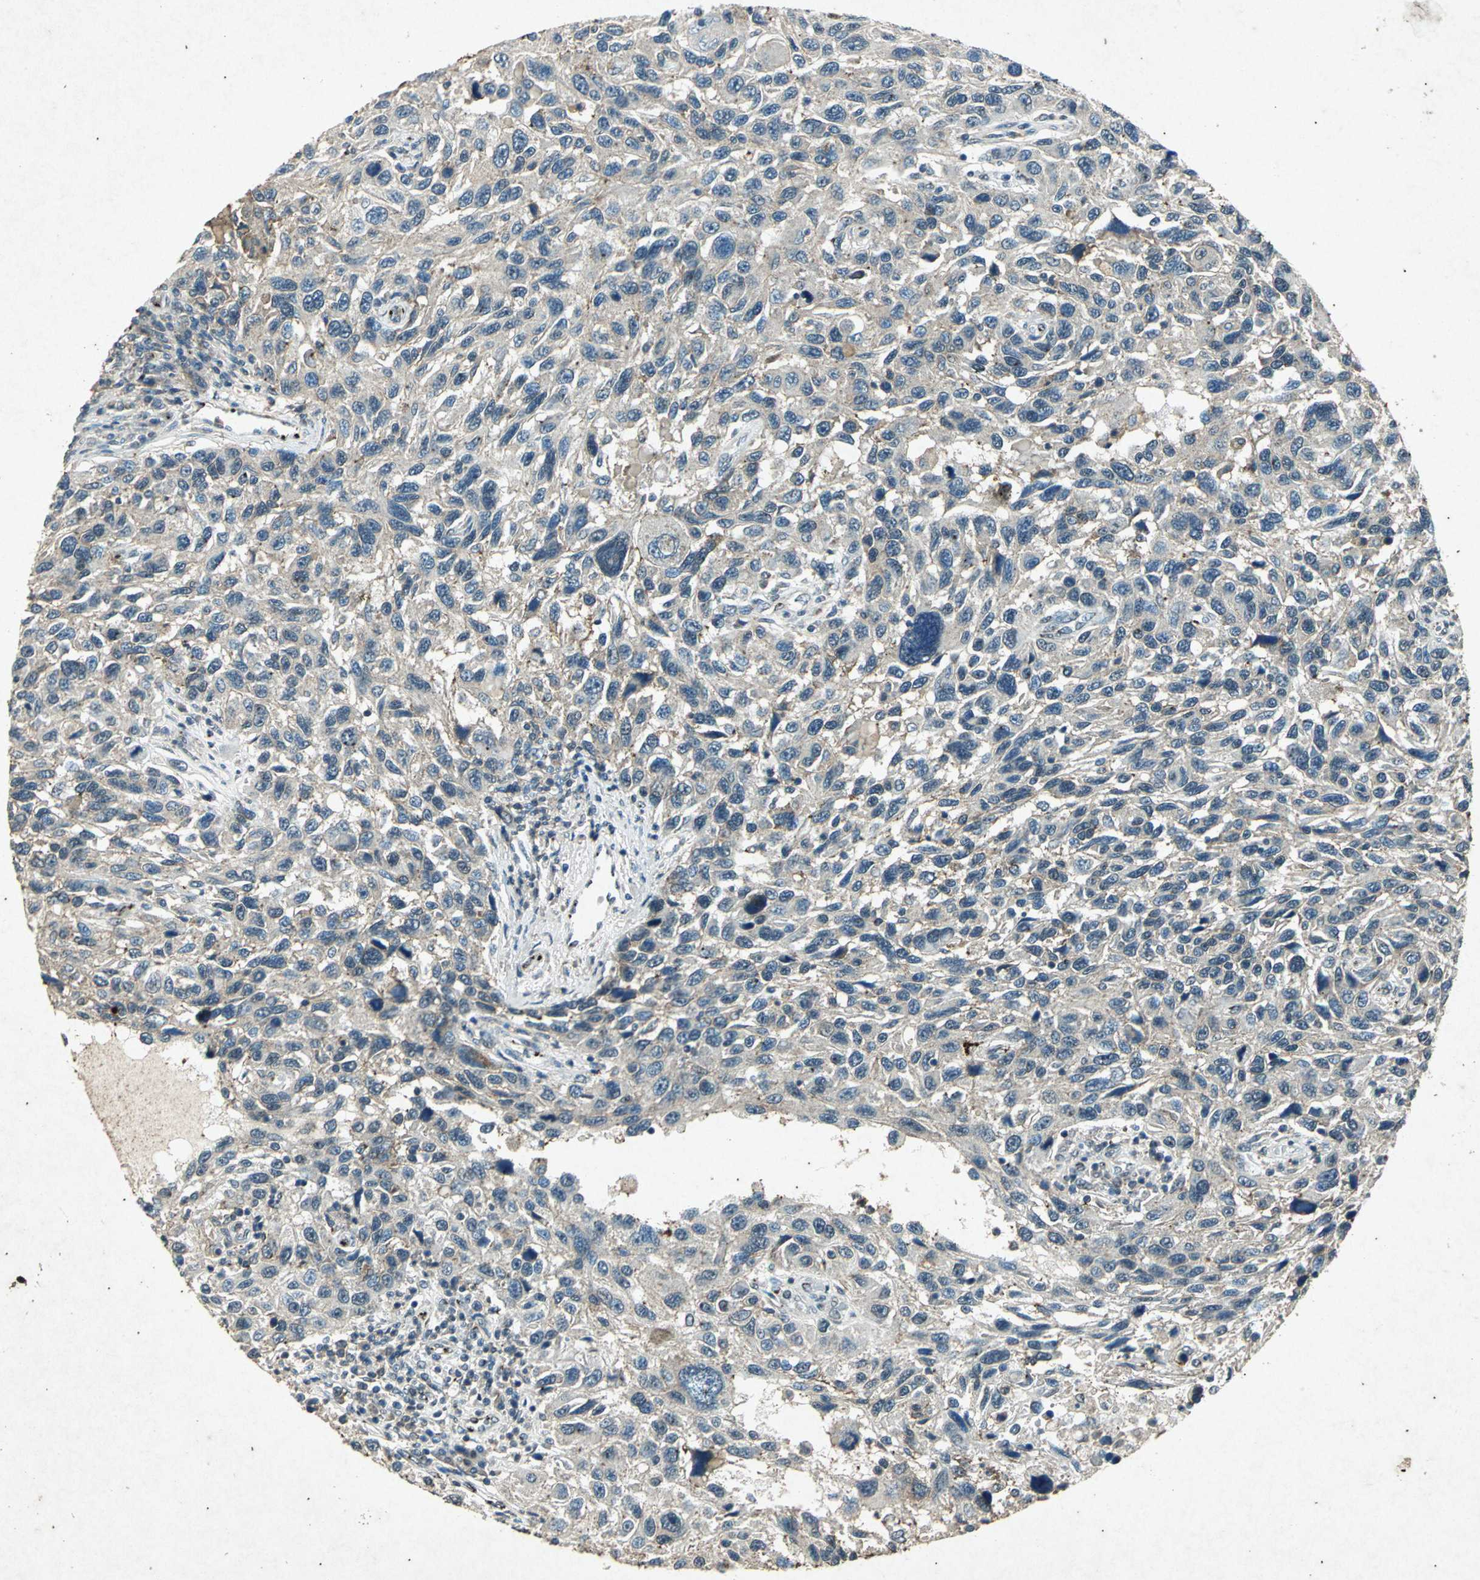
{"staining": {"intensity": "weak", "quantity": "<25%", "location": "cytoplasmic/membranous"}, "tissue": "melanoma", "cell_type": "Tumor cells", "image_type": "cancer", "snomed": [{"axis": "morphology", "description": "Malignant melanoma, NOS"}, {"axis": "topography", "description": "Skin"}], "caption": "Immunohistochemistry histopathology image of neoplastic tissue: human melanoma stained with DAB shows no significant protein staining in tumor cells.", "gene": "PSEN1", "patient": {"sex": "male", "age": 53}}